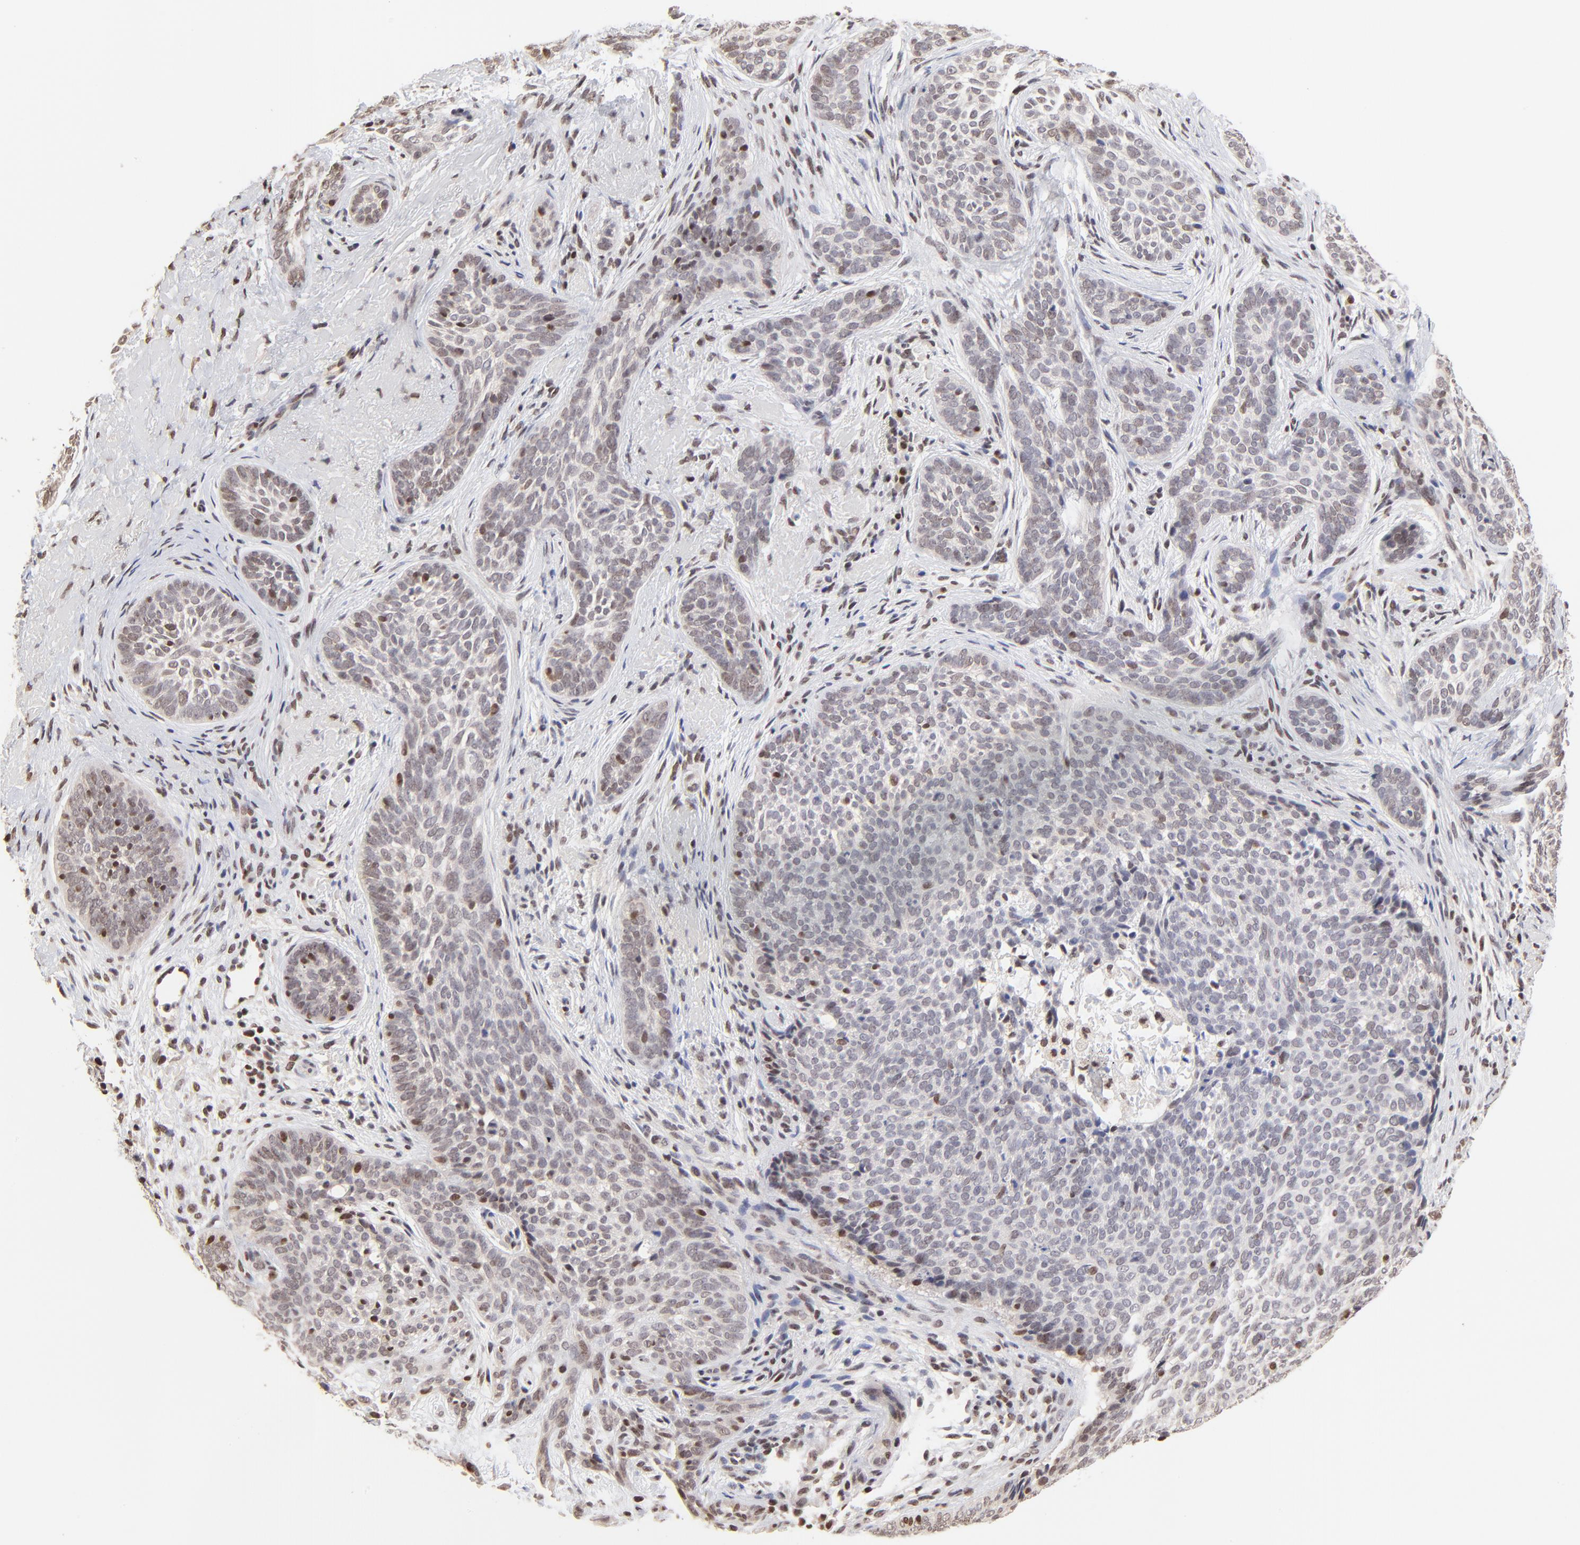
{"staining": {"intensity": "moderate", "quantity": "<25%", "location": "nuclear"}, "tissue": "skin cancer", "cell_type": "Tumor cells", "image_type": "cancer", "snomed": [{"axis": "morphology", "description": "Basal cell carcinoma"}, {"axis": "topography", "description": "Skin"}], "caption": "Immunohistochemical staining of human skin cancer (basal cell carcinoma) shows moderate nuclear protein positivity in approximately <25% of tumor cells. The protein is stained brown, and the nuclei are stained in blue (DAB IHC with brightfield microscopy, high magnification).", "gene": "DSN1", "patient": {"sex": "male", "age": 91}}